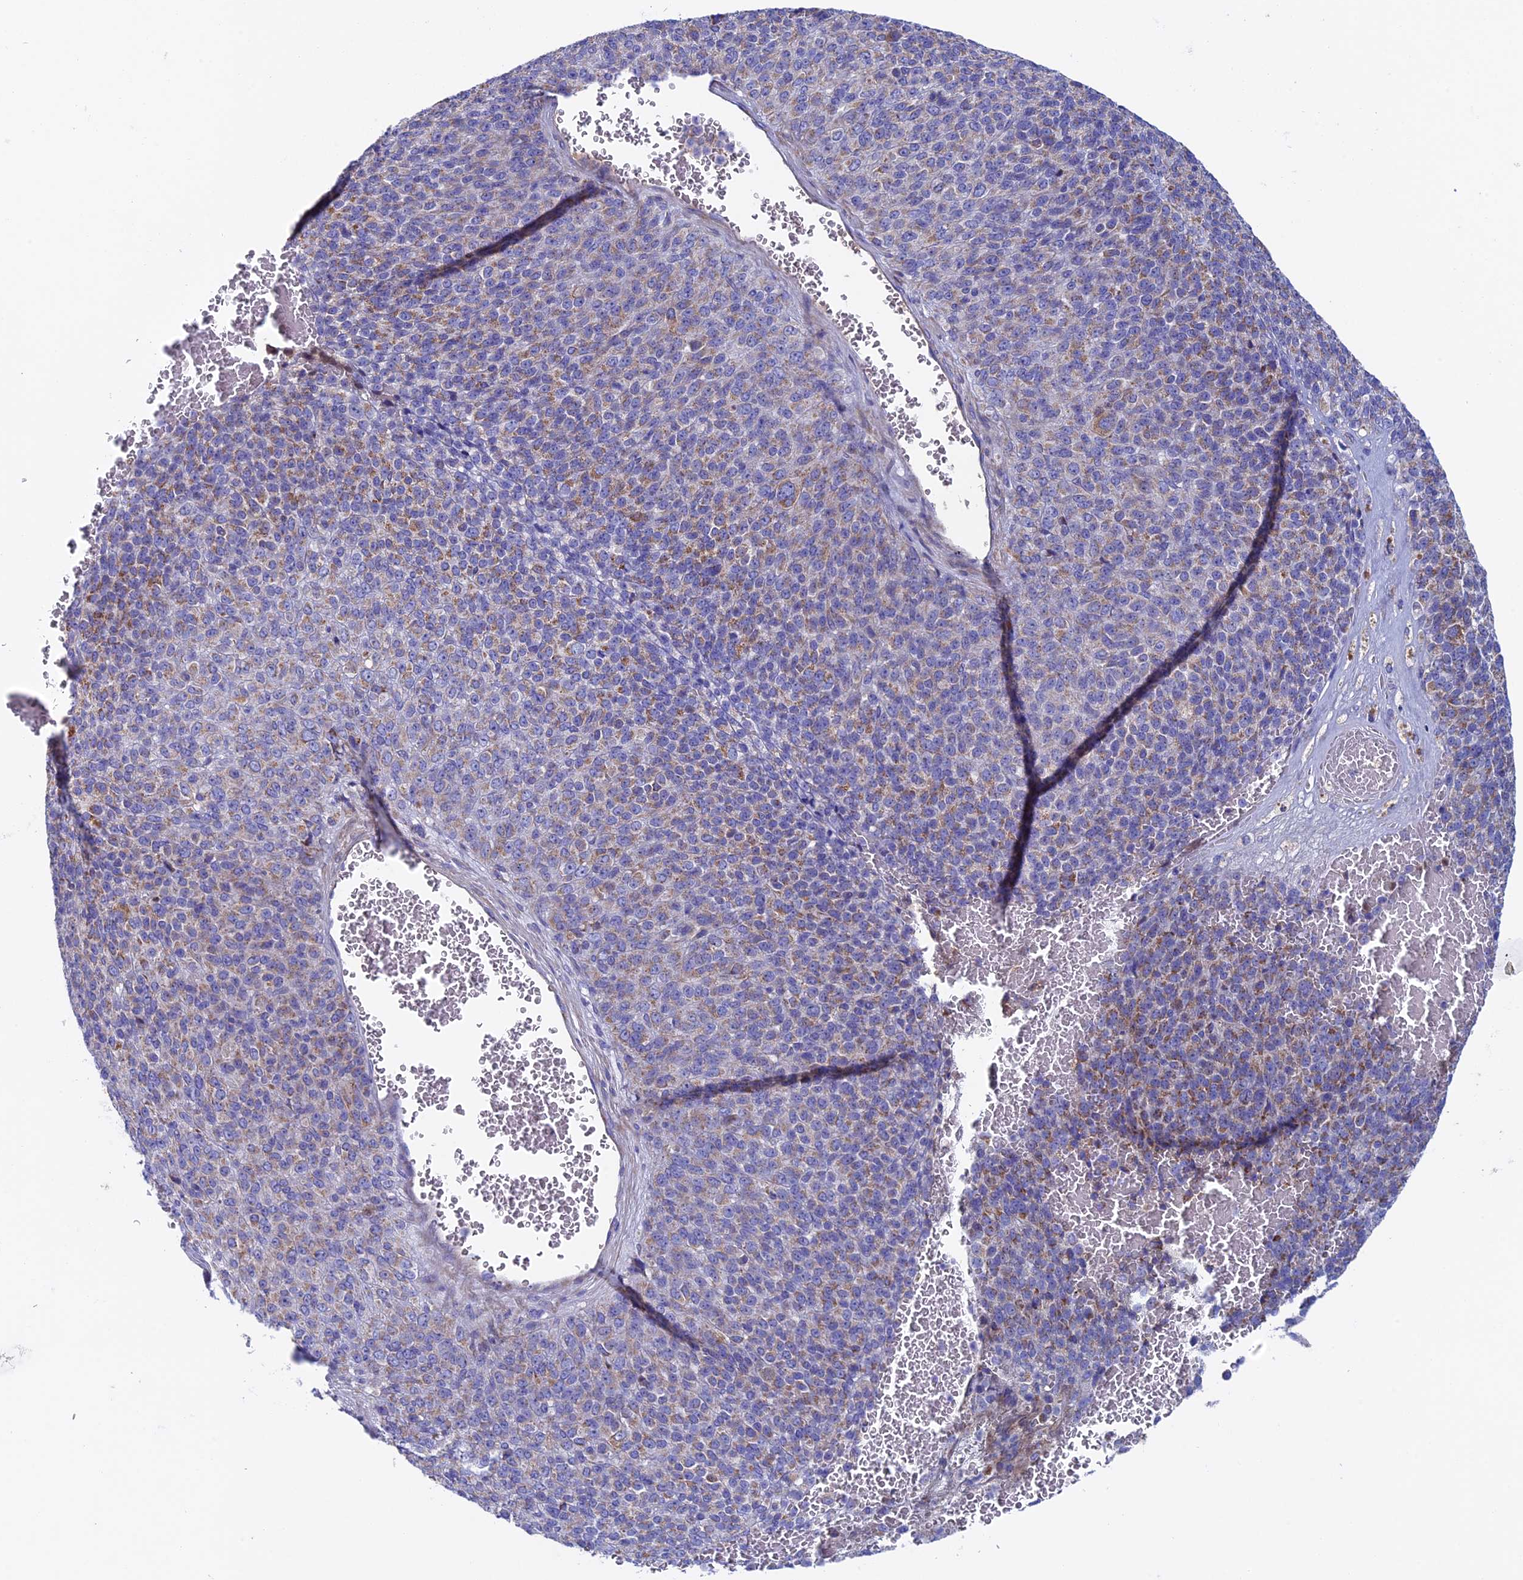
{"staining": {"intensity": "moderate", "quantity": ">75%", "location": "cytoplasmic/membranous"}, "tissue": "melanoma", "cell_type": "Tumor cells", "image_type": "cancer", "snomed": [{"axis": "morphology", "description": "Malignant melanoma, Metastatic site"}, {"axis": "topography", "description": "Brain"}], "caption": "This is a histology image of immunohistochemistry (IHC) staining of malignant melanoma (metastatic site), which shows moderate positivity in the cytoplasmic/membranous of tumor cells.", "gene": "SLC15A5", "patient": {"sex": "female", "age": 56}}